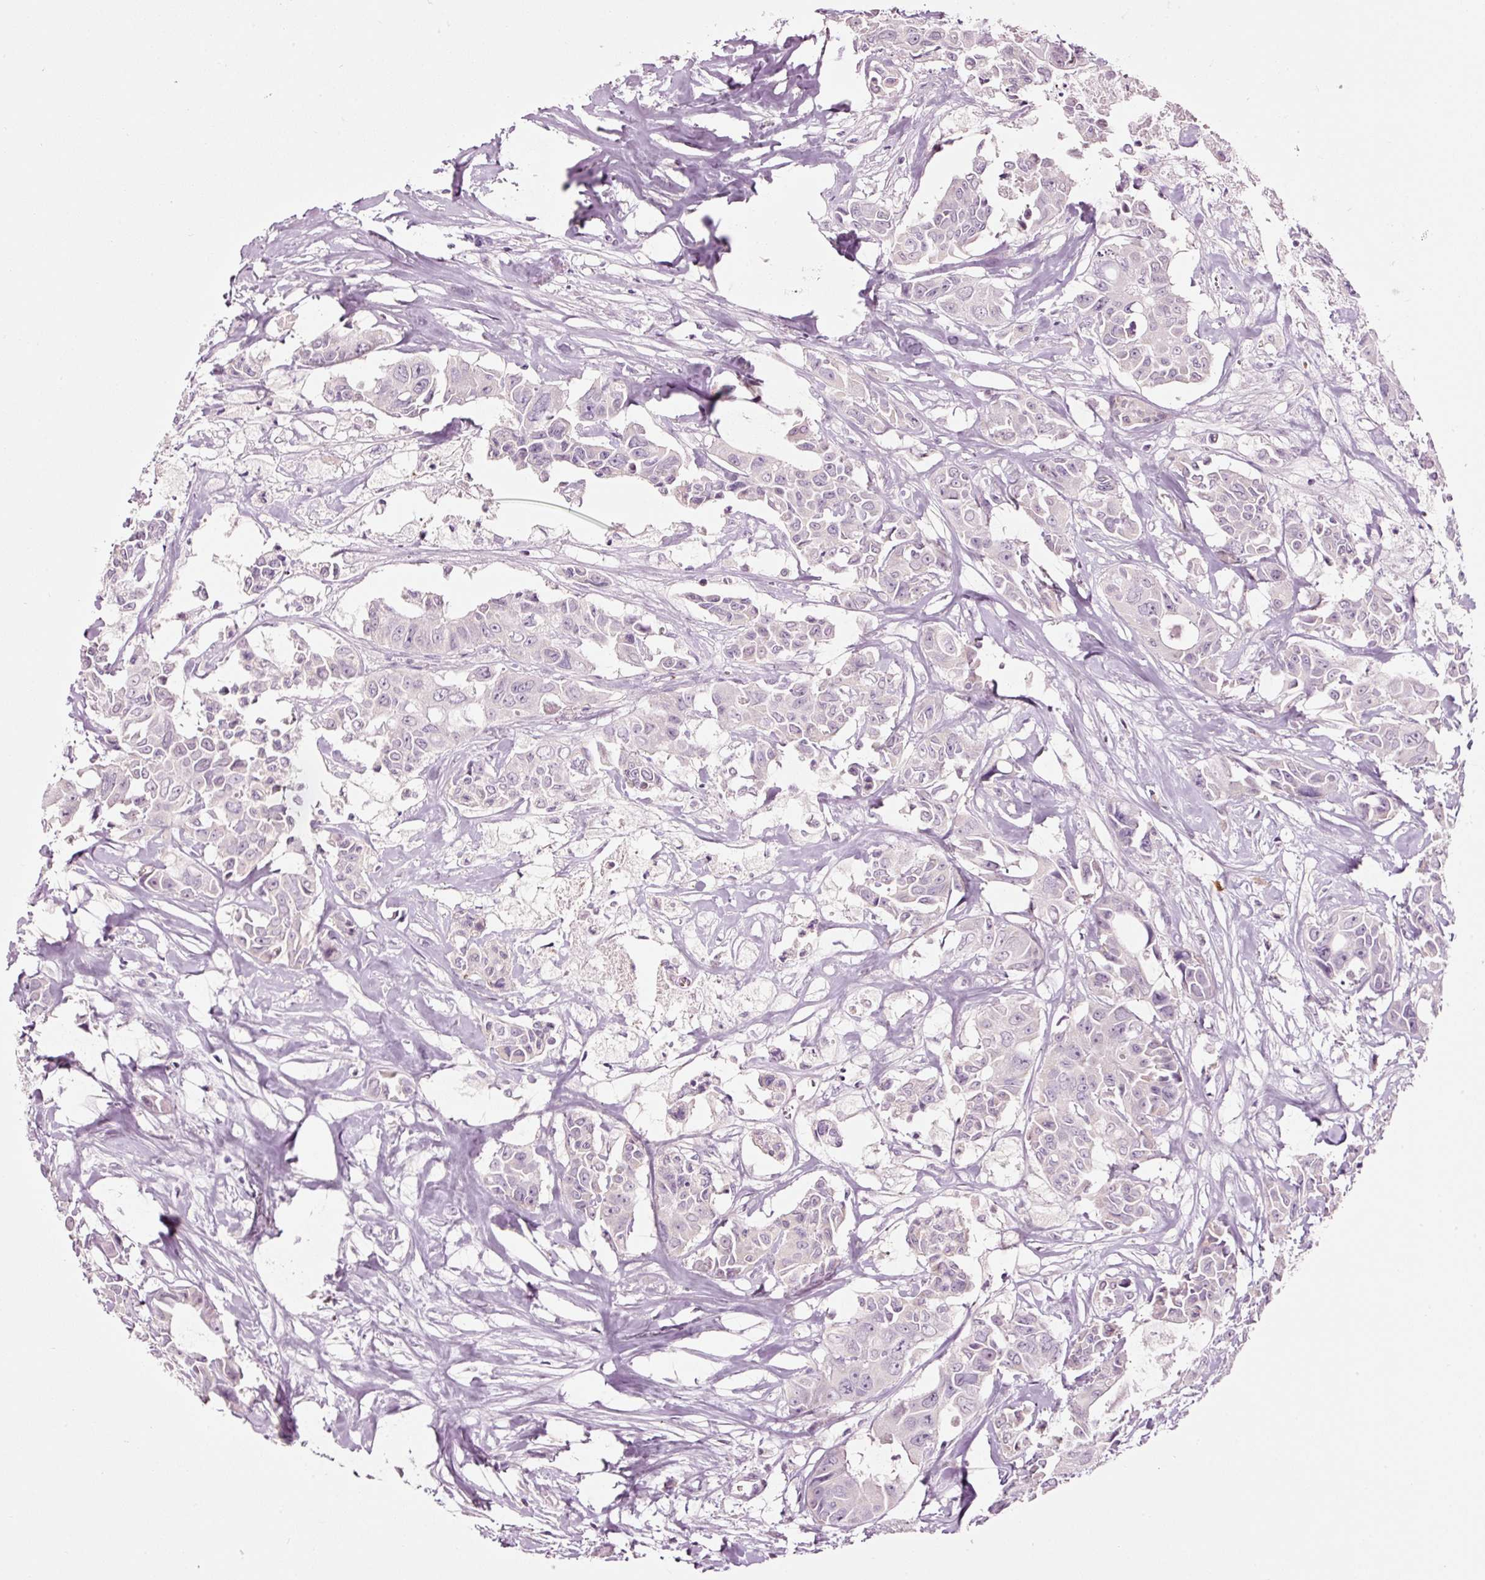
{"staining": {"intensity": "negative", "quantity": "none", "location": "none"}, "tissue": "colorectal cancer", "cell_type": "Tumor cells", "image_type": "cancer", "snomed": [{"axis": "morphology", "description": "Adenocarcinoma, NOS"}, {"axis": "topography", "description": "Rectum"}], "caption": "This is a image of immunohistochemistry staining of colorectal cancer (adenocarcinoma), which shows no expression in tumor cells.", "gene": "LDHAL6B", "patient": {"sex": "male", "age": 87}}